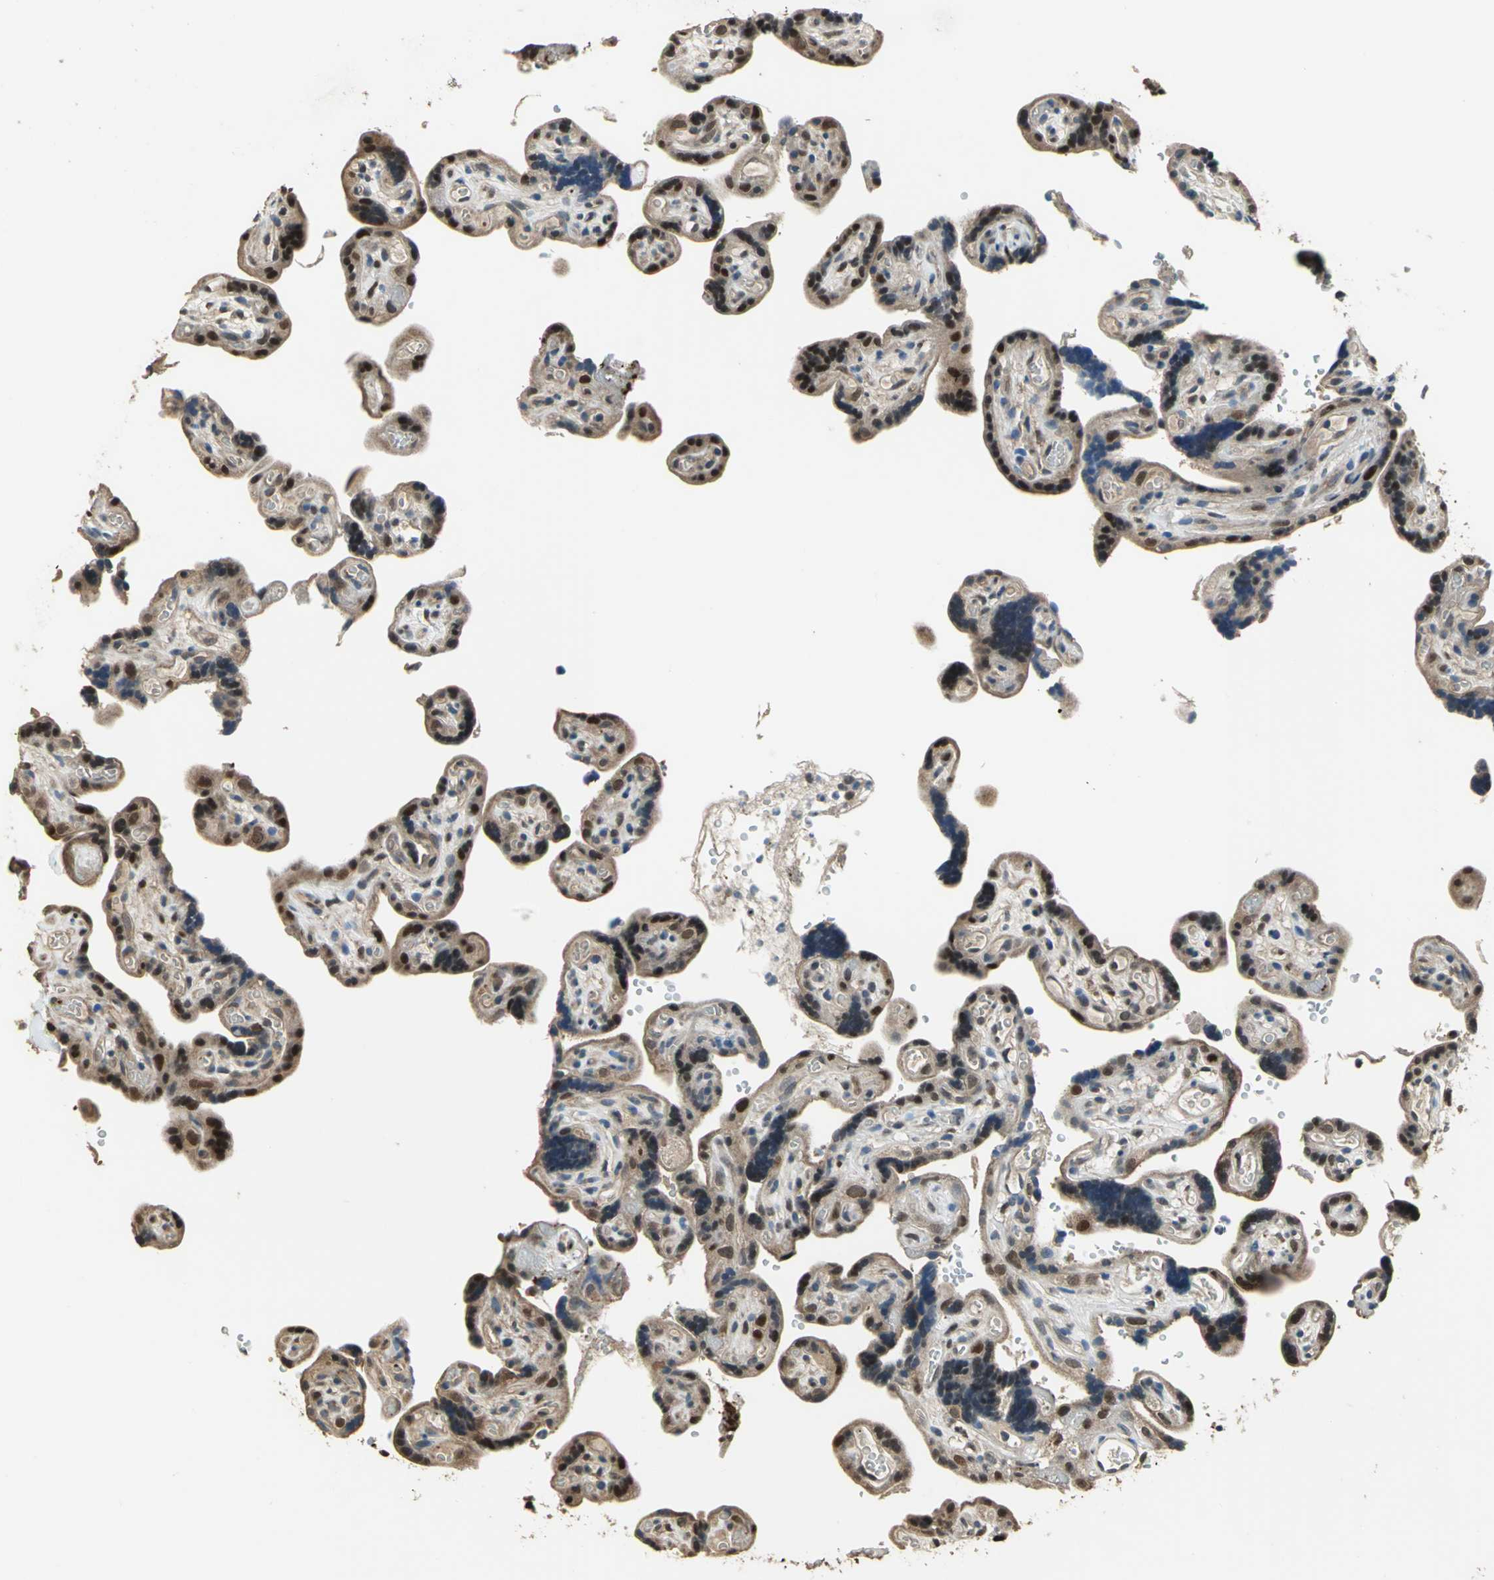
{"staining": {"intensity": "strong", "quantity": ">75%", "location": "nuclear"}, "tissue": "placenta", "cell_type": "Decidual cells", "image_type": "normal", "snomed": [{"axis": "morphology", "description": "Normal tissue, NOS"}, {"axis": "topography", "description": "Placenta"}], "caption": "Normal placenta exhibits strong nuclear expression in approximately >75% of decidual cells (Brightfield microscopy of DAB IHC at high magnification)..", "gene": "MIS18BP1", "patient": {"sex": "female", "age": 30}}